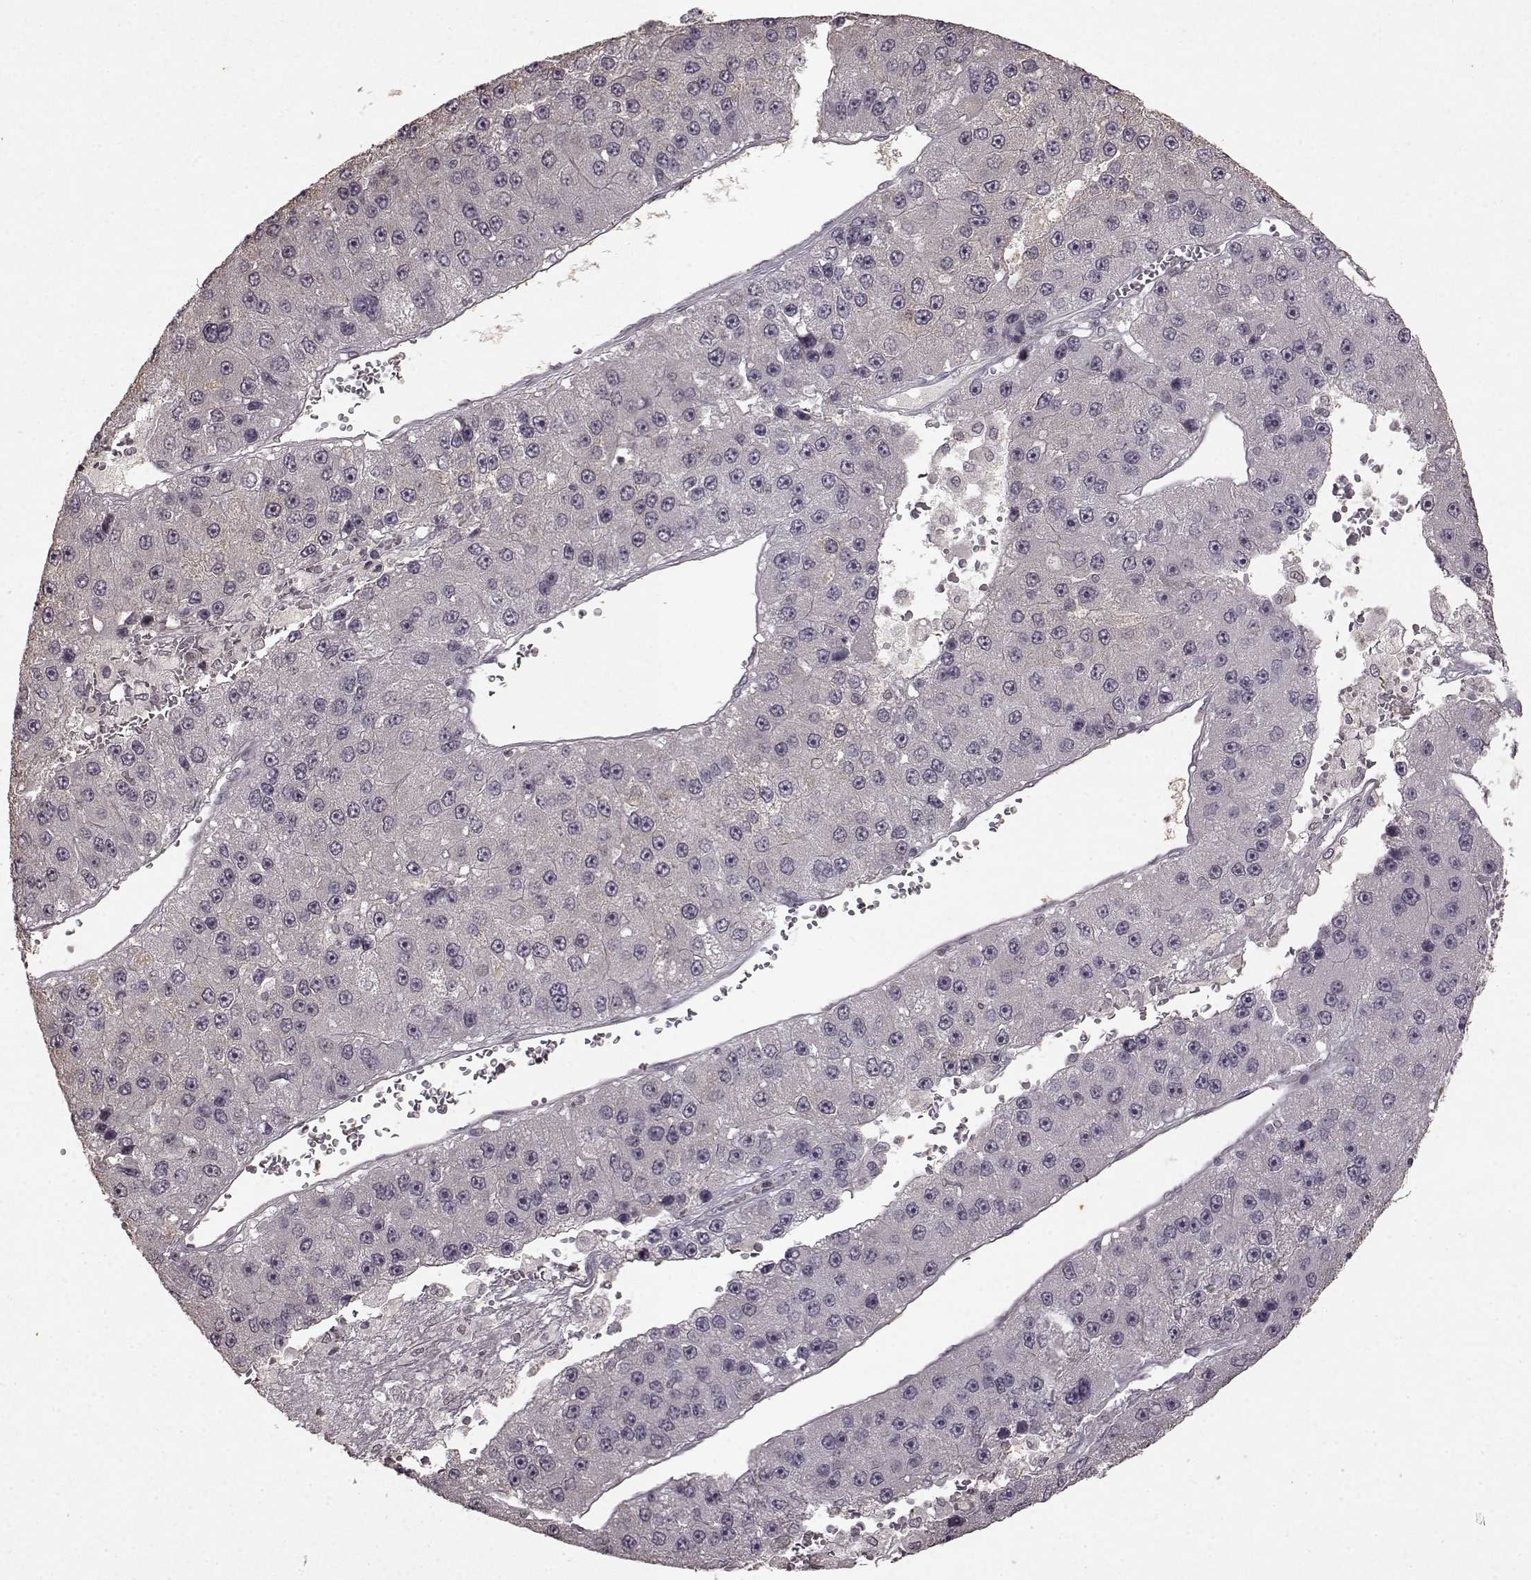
{"staining": {"intensity": "negative", "quantity": "none", "location": "none"}, "tissue": "liver cancer", "cell_type": "Tumor cells", "image_type": "cancer", "snomed": [{"axis": "morphology", "description": "Carcinoma, Hepatocellular, NOS"}, {"axis": "topography", "description": "Liver"}], "caption": "A high-resolution photomicrograph shows immunohistochemistry staining of liver cancer (hepatocellular carcinoma), which reveals no significant positivity in tumor cells. (Immunohistochemistry, brightfield microscopy, high magnification).", "gene": "LHB", "patient": {"sex": "female", "age": 73}}